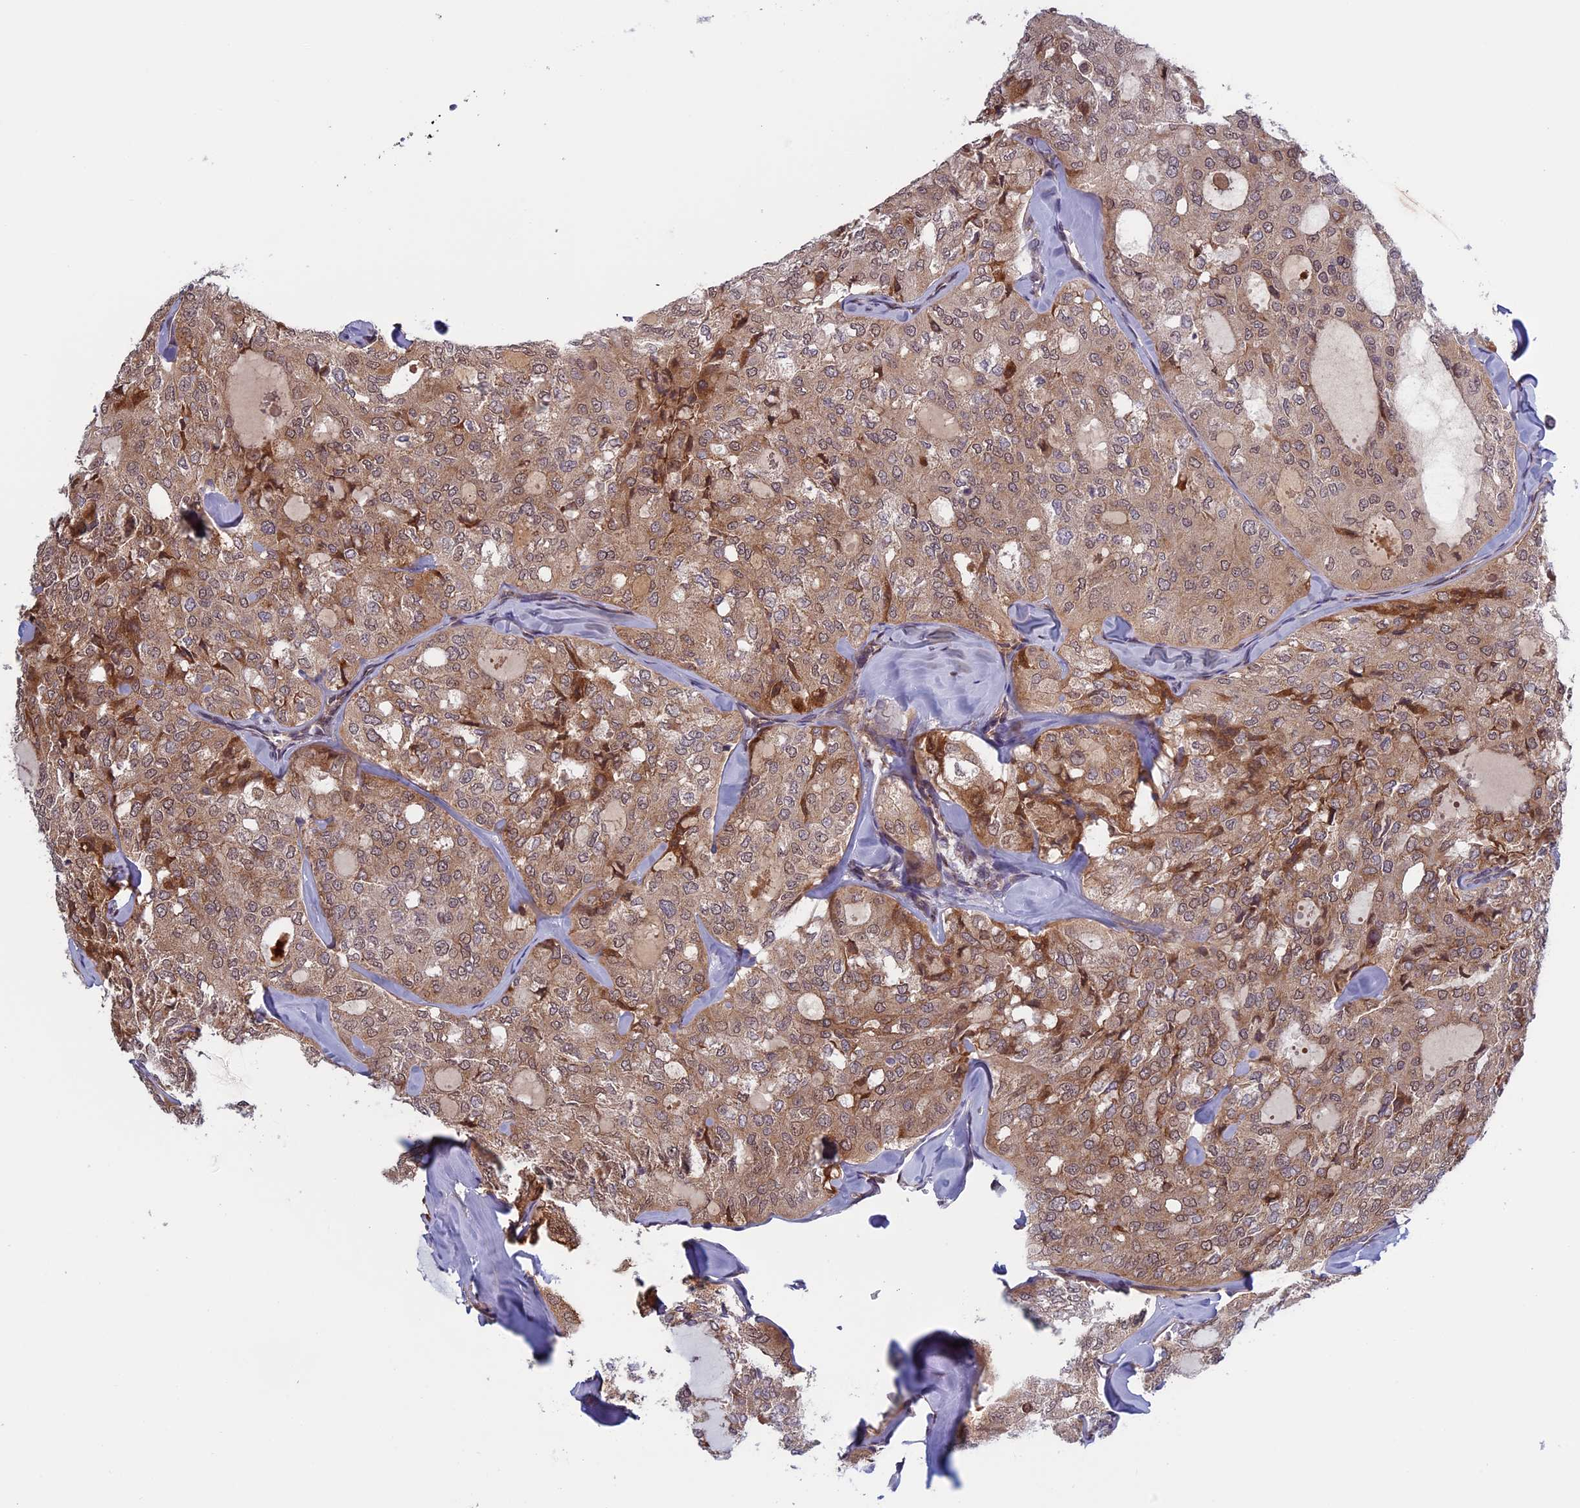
{"staining": {"intensity": "moderate", "quantity": ">75%", "location": "cytoplasmic/membranous"}, "tissue": "thyroid cancer", "cell_type": "Tumor cells", "image_type": "cancer", "snomed": [{"axis": "morphology", "description": "Follicular adenoma carcinoma, NOS"}, {"axis": "topography", "description": "Thyroid gland"}], "caption": "Immunohistochemical staining of thyroid follicular adenoma carcinoma shows medium levels of moderate cytoplasmic/membranous protein staining in approximately >75% of tumor cells.", "gene": "FADS1", "patient": {"sex": "male", "age": 75}}